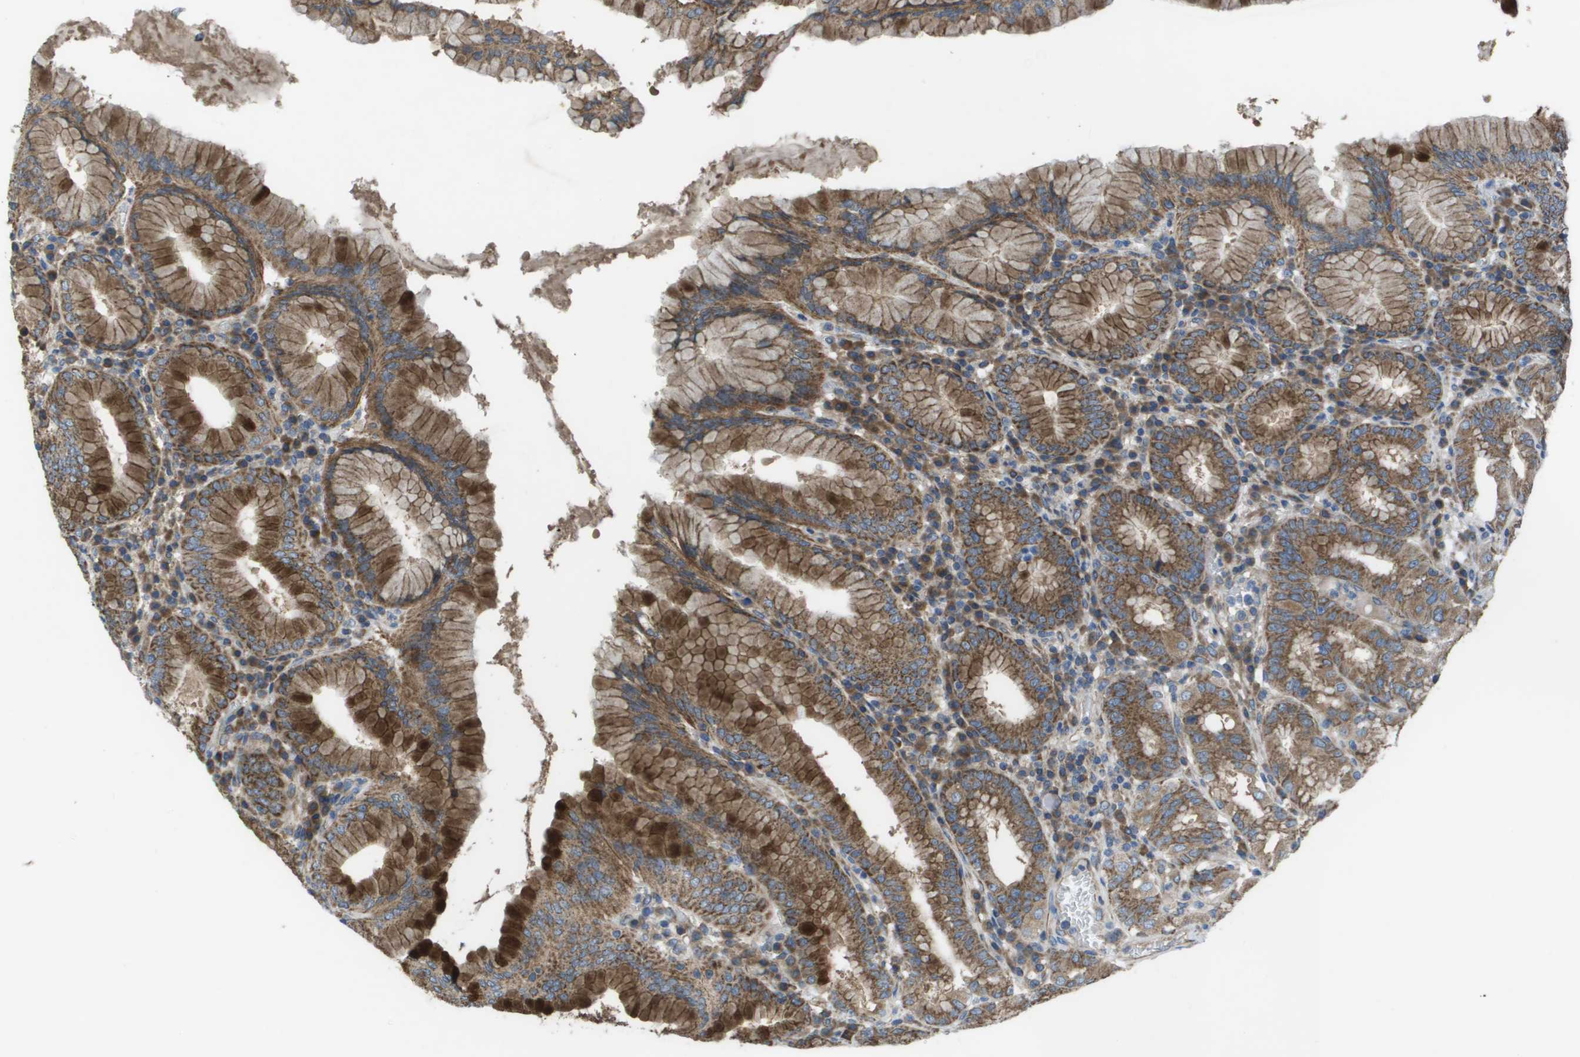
{"staining": {"intensity": "strong", "quantity": "25%-75%", "location": "cytoplasmic/membranous"}, "tissue": "stomach", "cell_type": "Glandular cells", "image_type": "normal", "snomed": [{"axis": "morphology", "description": "Normal tissue, NOS"}, {"axis": "topography", "description": "Stomach"}, {"axis": "topography", "description": "Stomach, lower"}], "caption": "Unremarkable stomach shows strong cytoplasmic/membranous expression in approximately 25%-75% of glandular cells.", "gene": "CLCN2", "patient": {"sex": "female", "age": 56}}